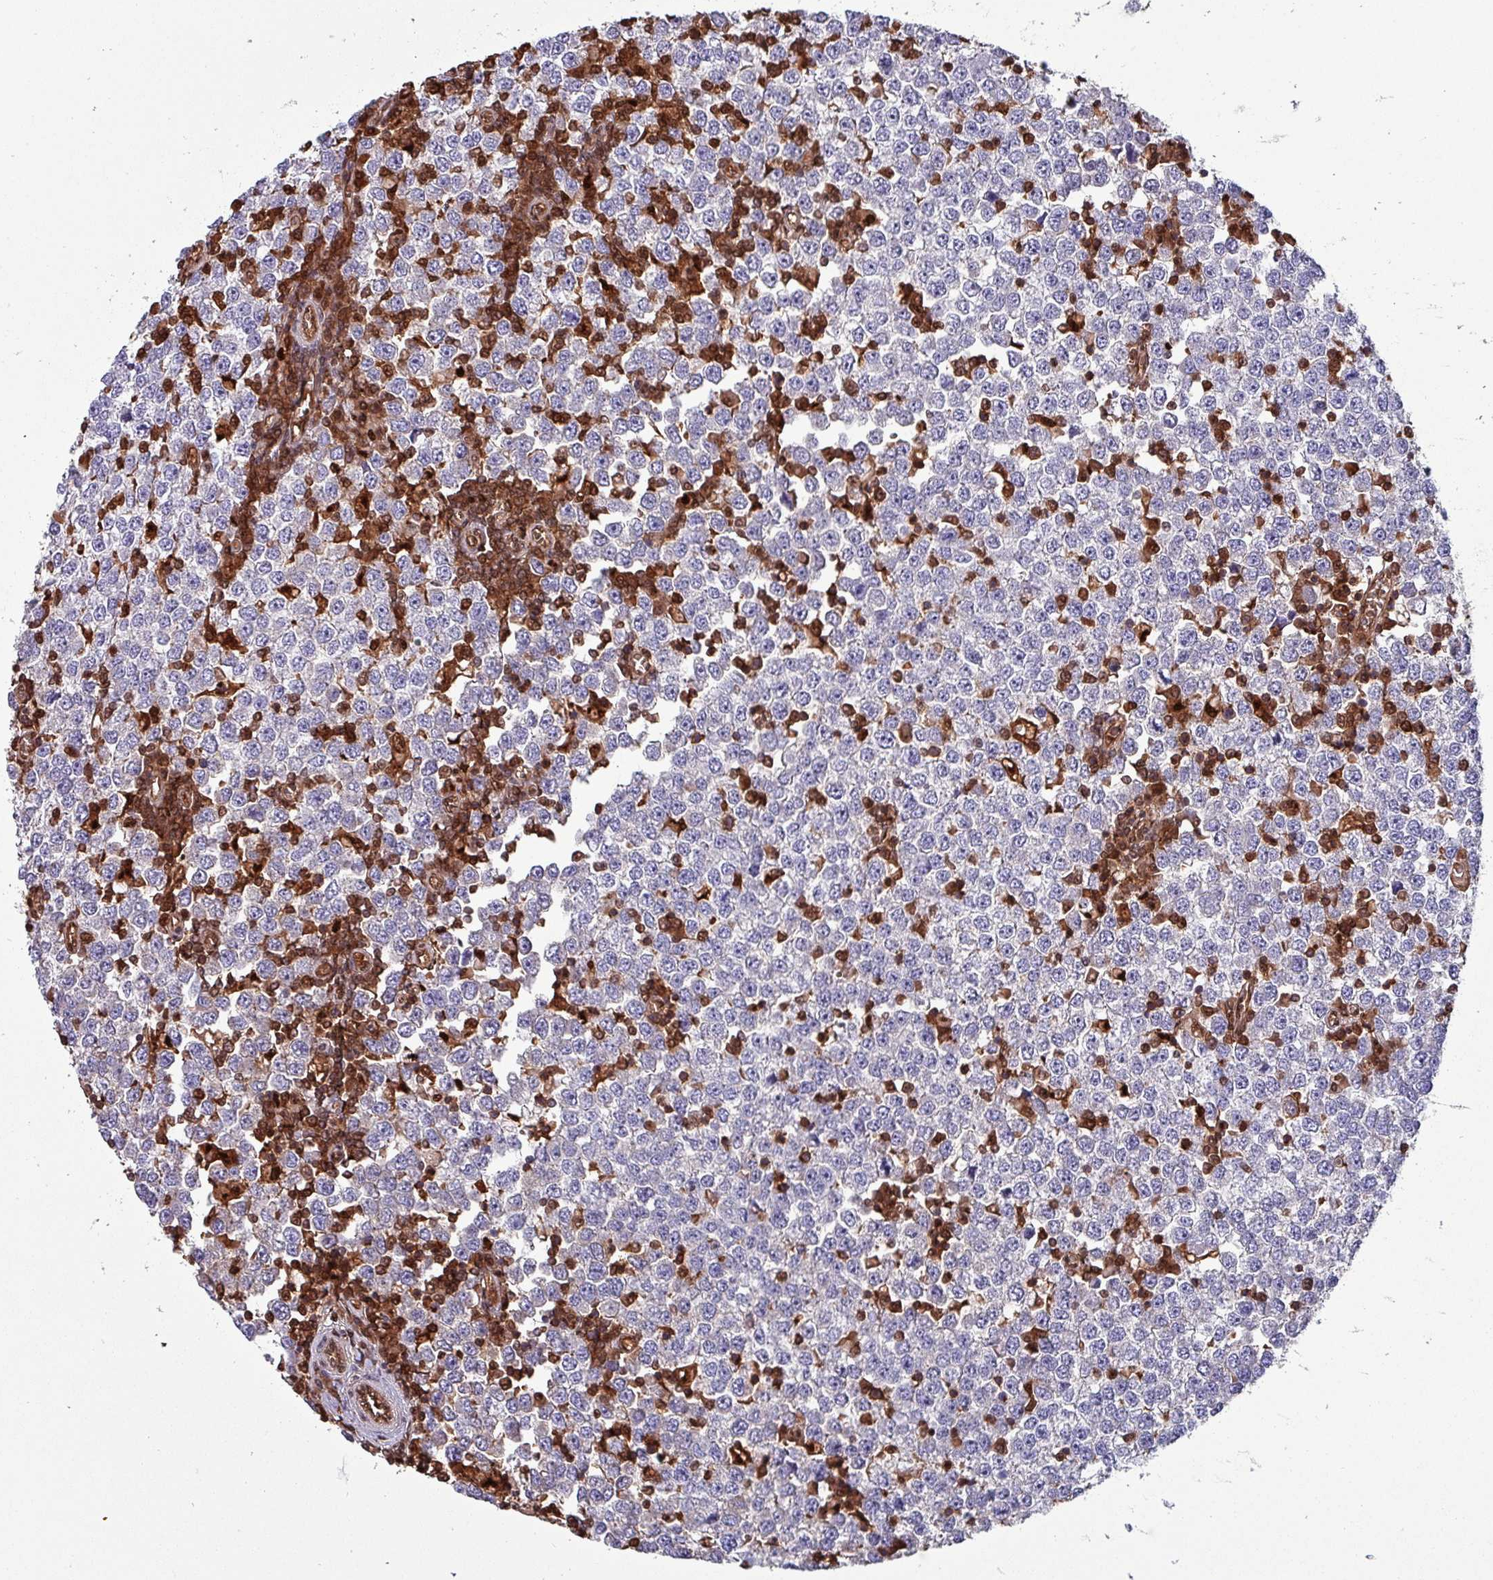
{"staining": {"intensity": "negative", "quantity": "none", "location": "none"}, "tissue": "testis cancer", "cell_type": "Tumor cells", "image_type": "cancer", "snomed": [{"axis": "morphology", "description": "Seminoma, NOS"}, {"axis": "topography", "description": "Testis"}], "caption": "Immunohistochemical staining of testis cancer shows no significant expression in tumor cells.", "gene": "PSMB8", "patient": {"sex": "male", "age": 65}}